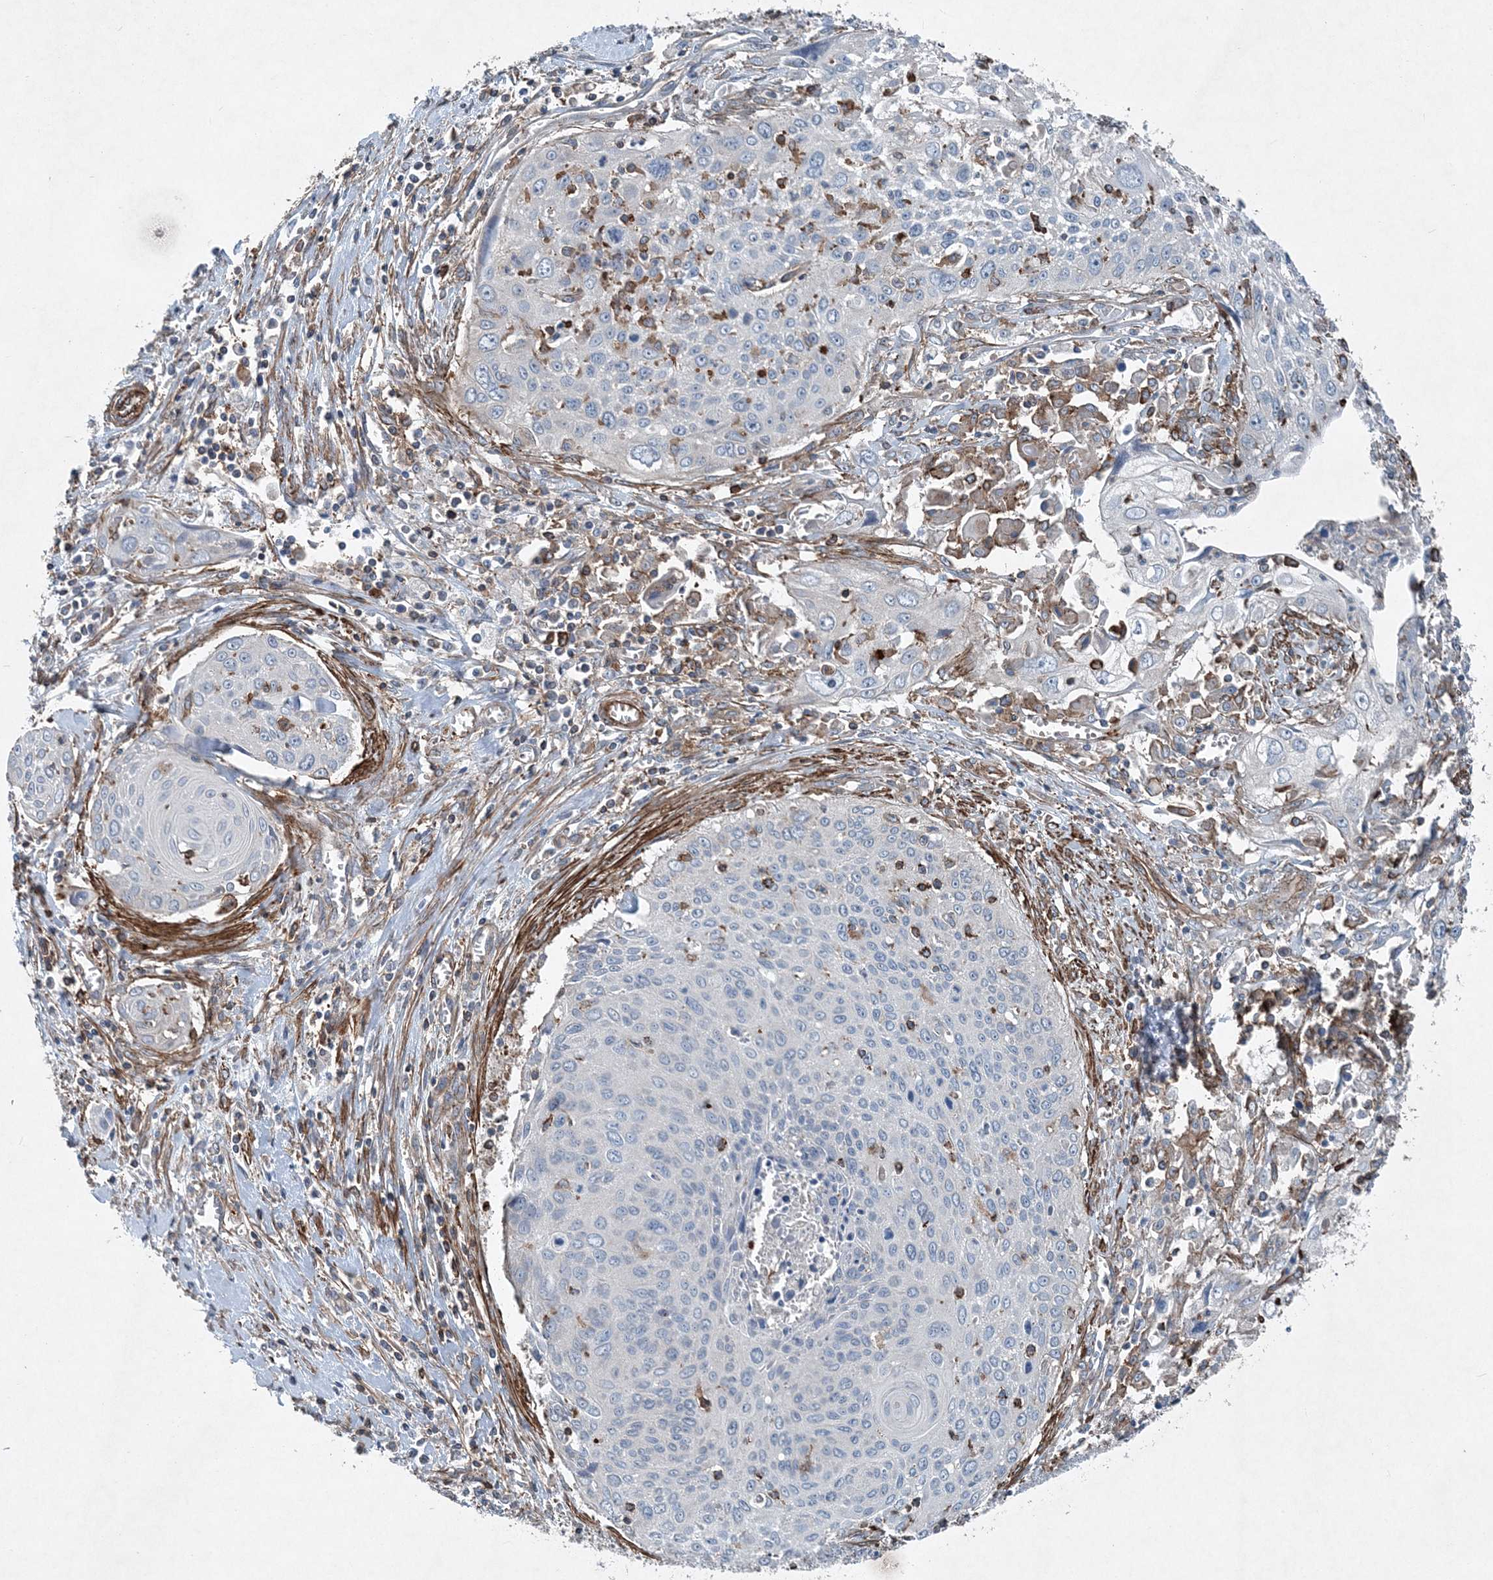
{"staining": {"intensity": "negative", "quantity": "none", "location": "none"}, "tissue": "cervical cancer", "cell_type": "Tumor cells", "image_type": "cancer", "snomed": [{"axis": "morphology", "description": "Squamous cell carcinoma, NOS"}, {"axis": "topography", "description": "Cervix"}], "caption": "Immunohistochemistry (IHC) of cervical squamous cell carcinoma exhibits no positivity in tumor cells. (Brightfield microscopy of DAB (3,3'-diaminobenzidine) IHC at high magnification).", "gene": "DGUOK", "patient": {"sex": "female", "age": 55}}